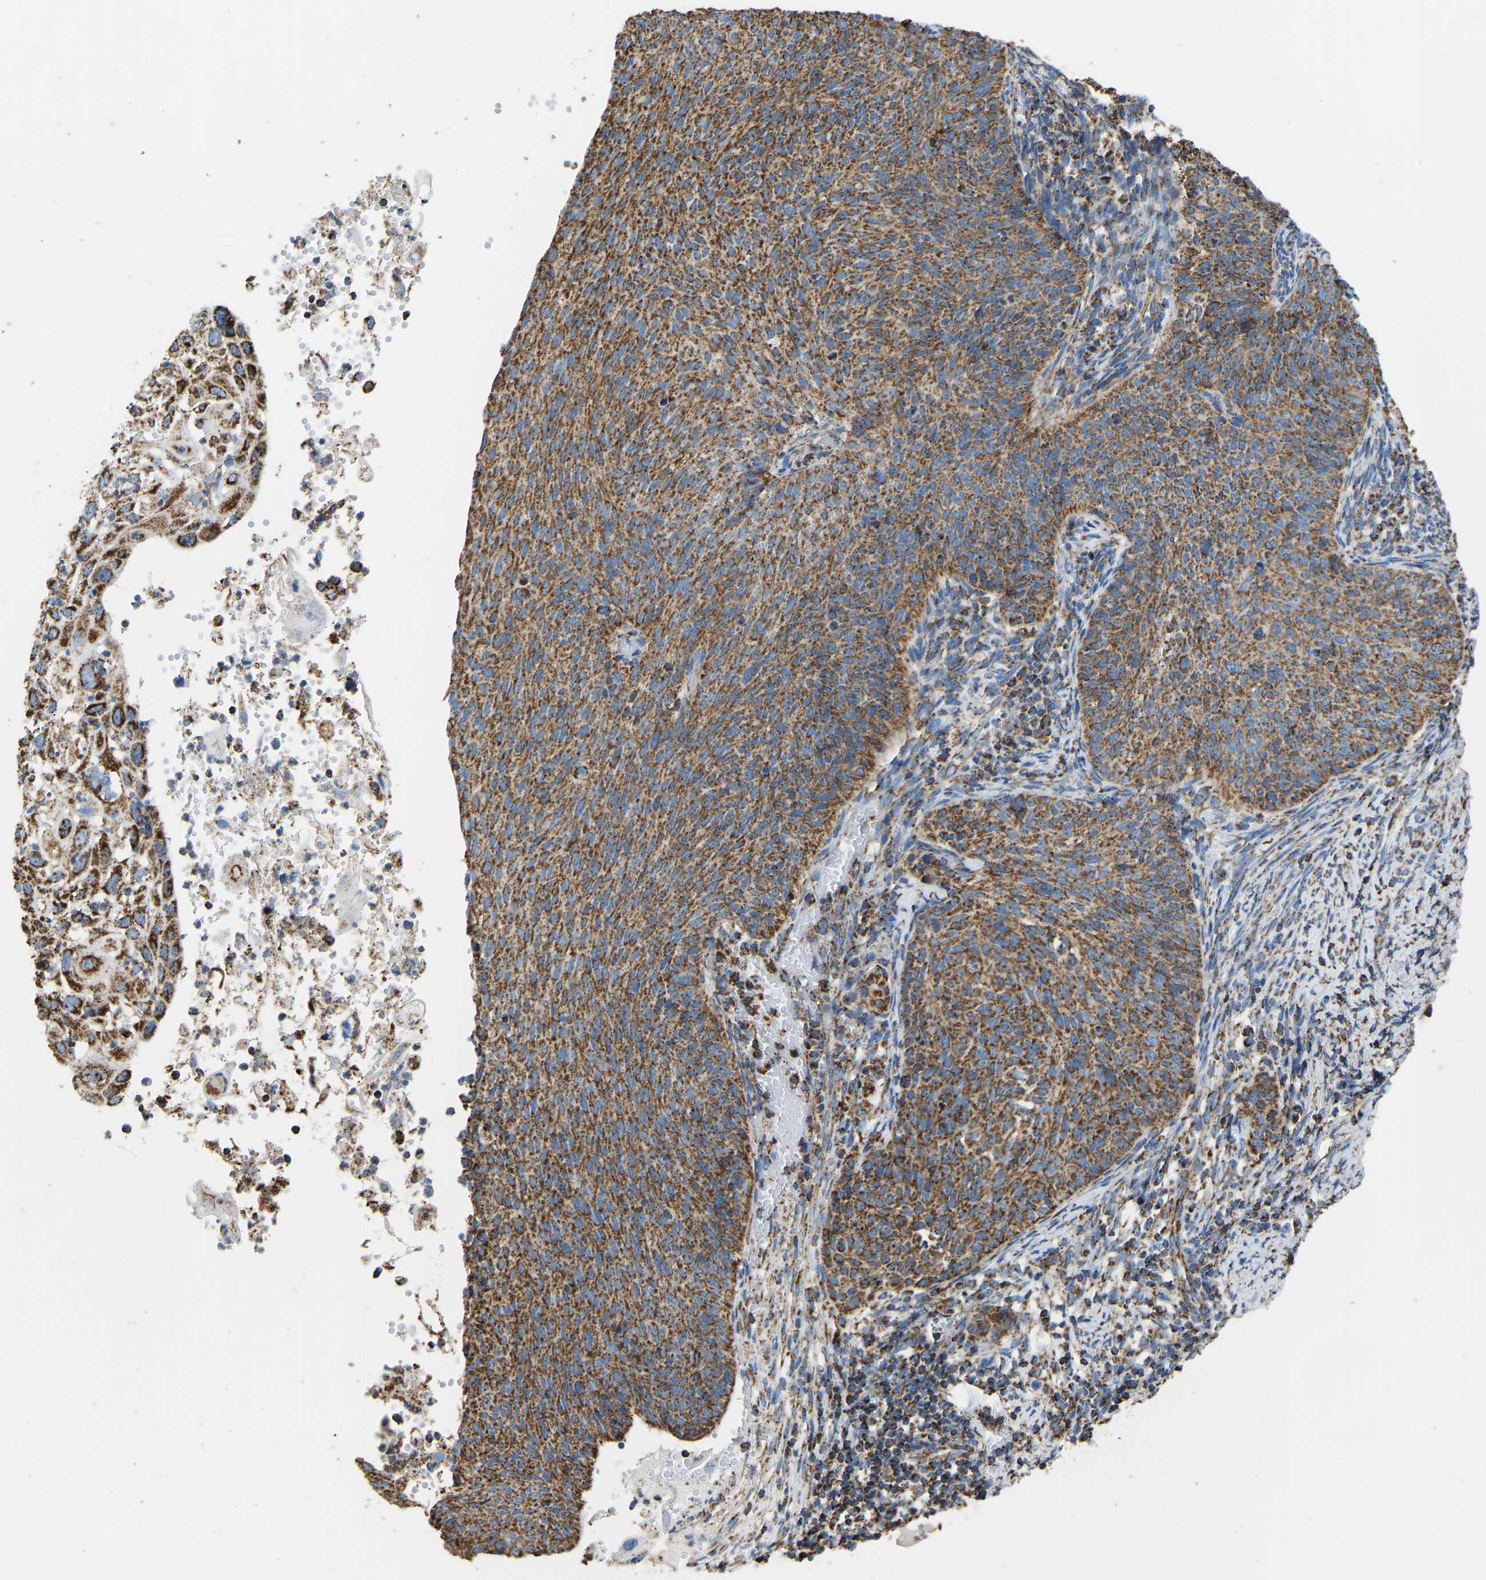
{"staining": {"intensity": "moderate", "quantity": ">75%", "location": "cytoplasmic/membranous"}, "tissue": "cervical cancer", "cell_type": "Tumor cells", "image_type": "cancer", "snomed": [{"axis": "morphology", "description": "Squamous cell carcinoma, NOS"}, {"axis": "topography", "description": "Cervix"}], "caption": "Immunohistochemical staining of cervical cancer (squamous cell carcinoma) shows medium levels of moderate cytoplasmic/membranous protein staining in about >75% of tumor cells. Using DAB (brown) and hematoxylin (blue) stains, captured at high magnification using brightfield microscopy.", "gene": "IRX6", "patient": {"sex": "female", "age": 70}}